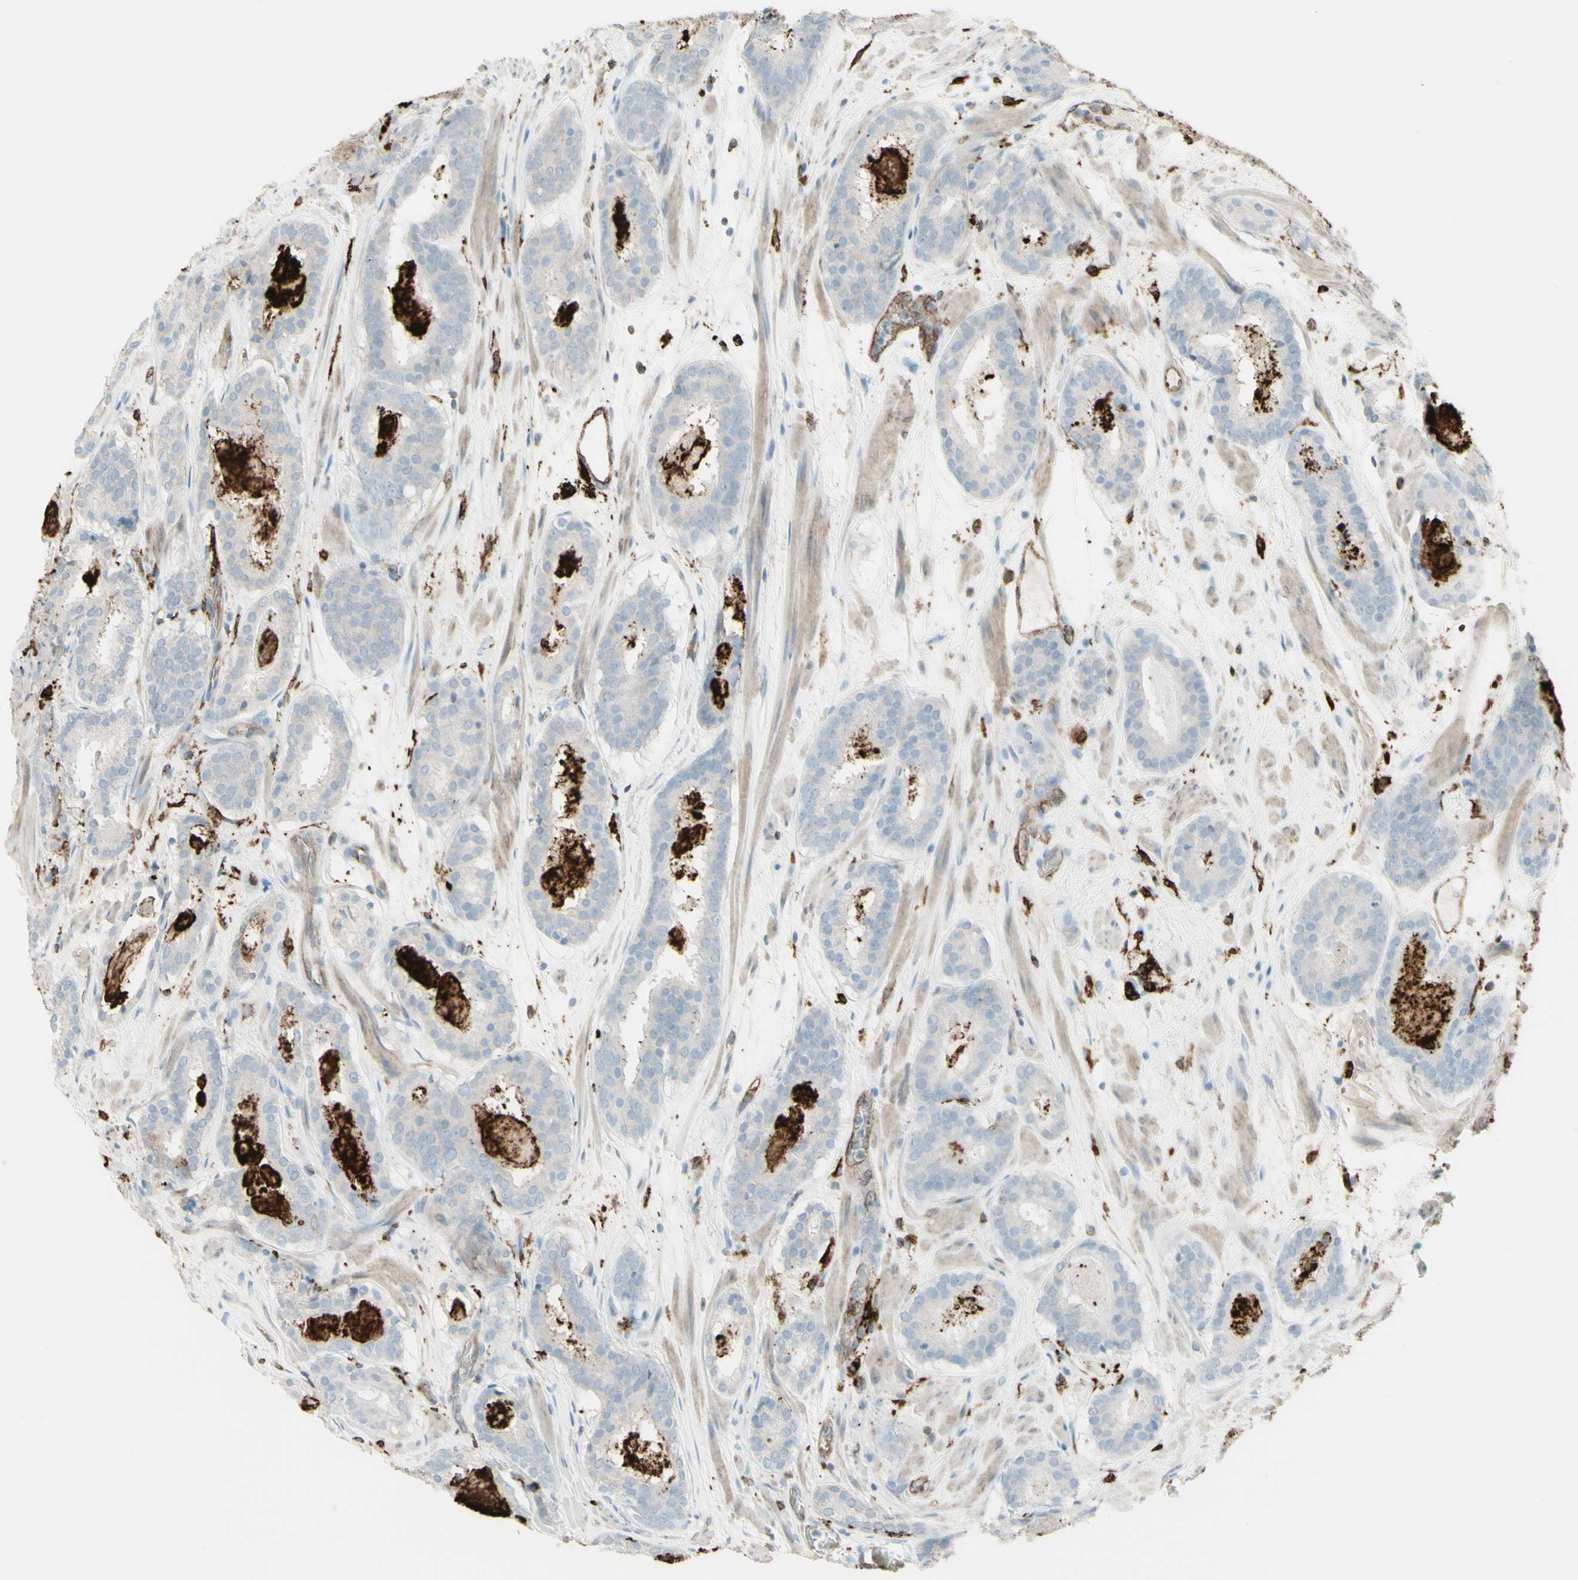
{"staining": {"intensity": "negative", "quantity": "none", "location": "none"}, "tissue": "prostate cancer", "cell_type": "Tumor cells", "image_type": "cancer", "snomed": [{"axis": "morphology", "description": "Adenocarcinoma, Low grade"}, {"axis": "topography", "description": "Prostate"}], "caption": "Immunohistochemical staining of human prostate cancer shows no significant staining in tumor cells.", "gene": "HLA-DPB1", "patient": {"sex": "male", "age": 69}}